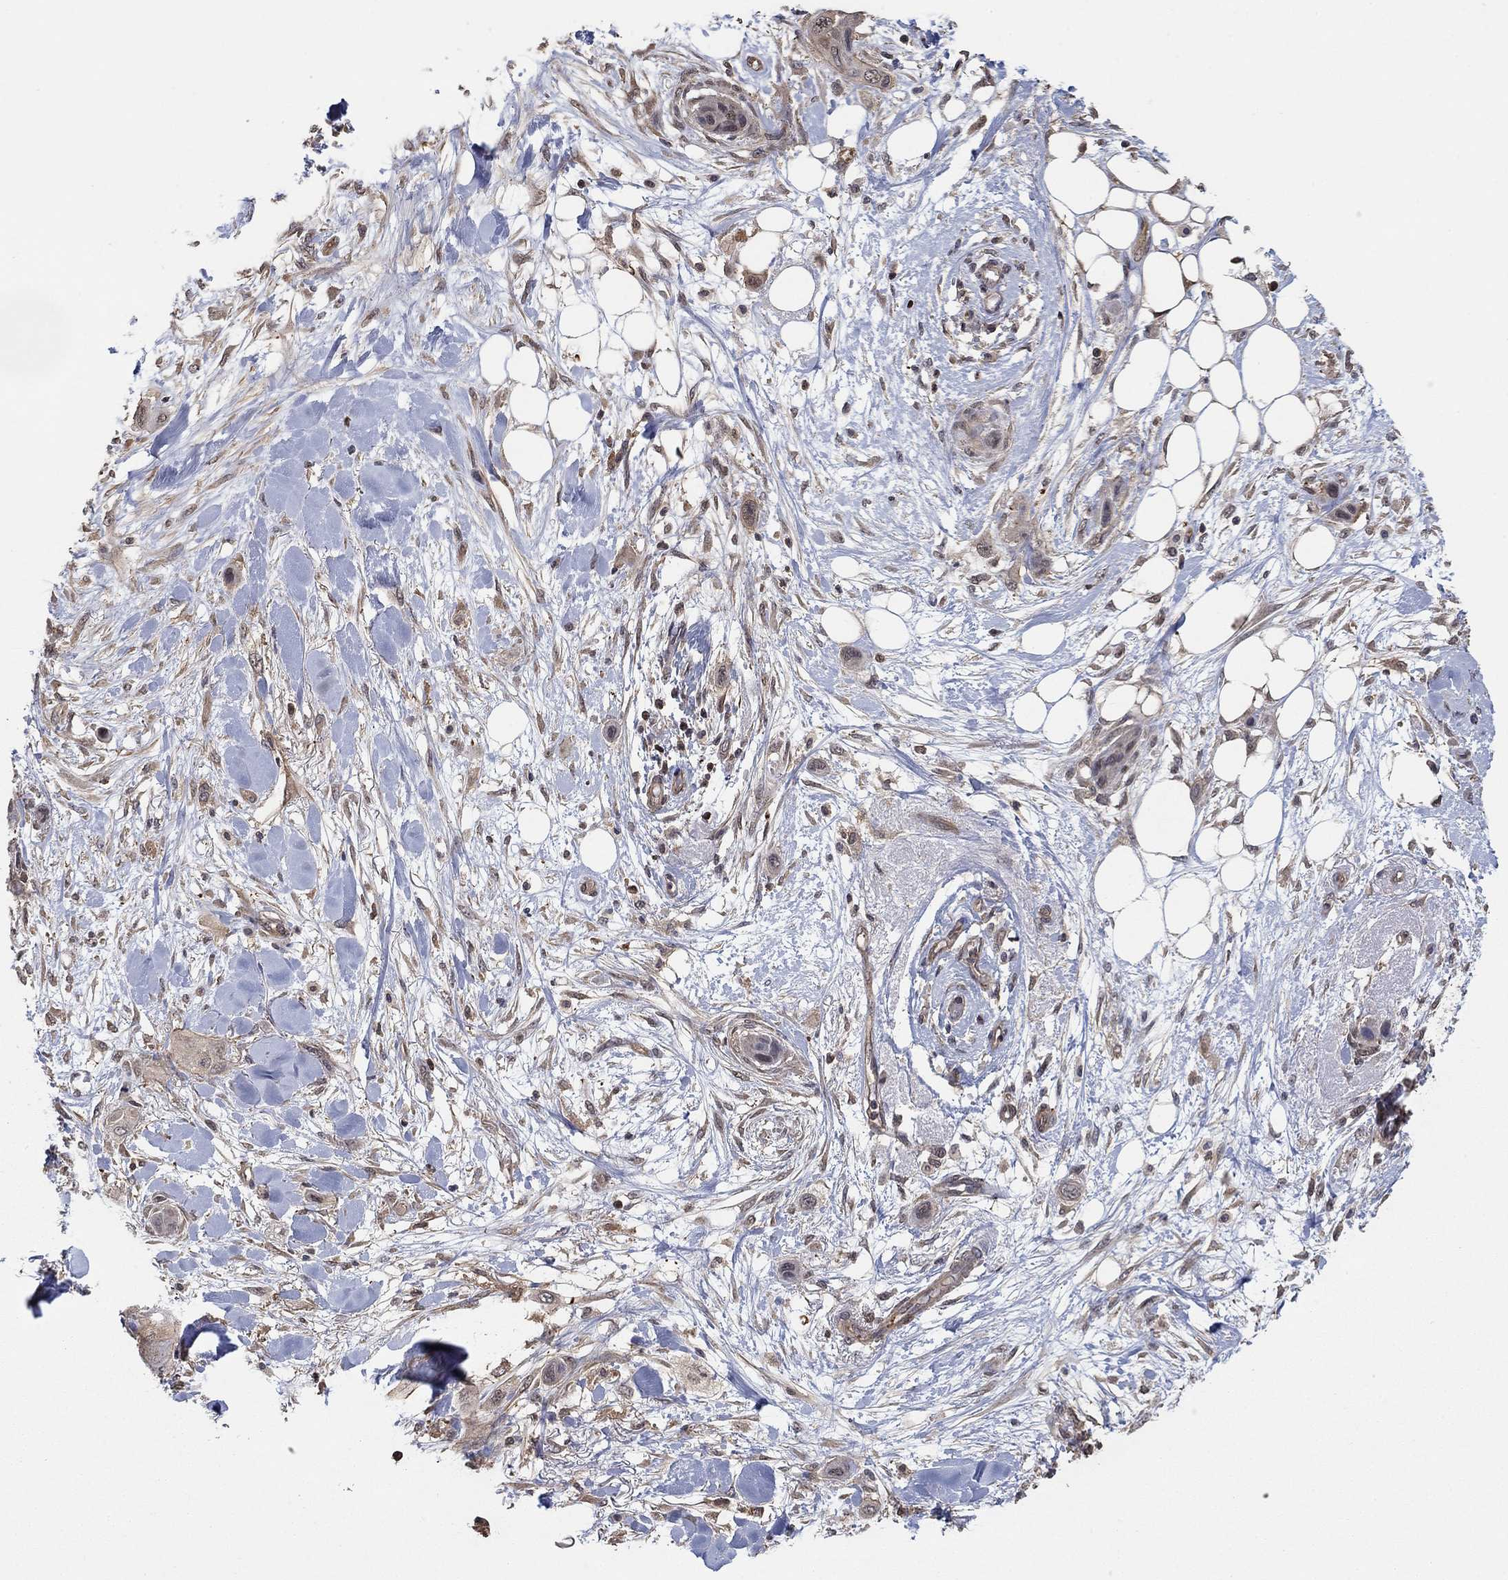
{"staining": {"intensity": "weak", "quantity": ">75%", "location": "cytoplasmic/membranous"}, "tissue": "skin cancer", "cell_type": "Tumor cells", "image_type": "cancer", "snomed": [{"axis": "morphology", "description": "Squamous cell carcinoma, NOS"}, {"axis": "topography", "description": "Skin"}], "caption": "Squamous cell carcinoma (skin) stained with a protein marker shows weak staining in tumor cells.", "gene": "RNF114", "patient": {"sex": "male", "age": 79}}